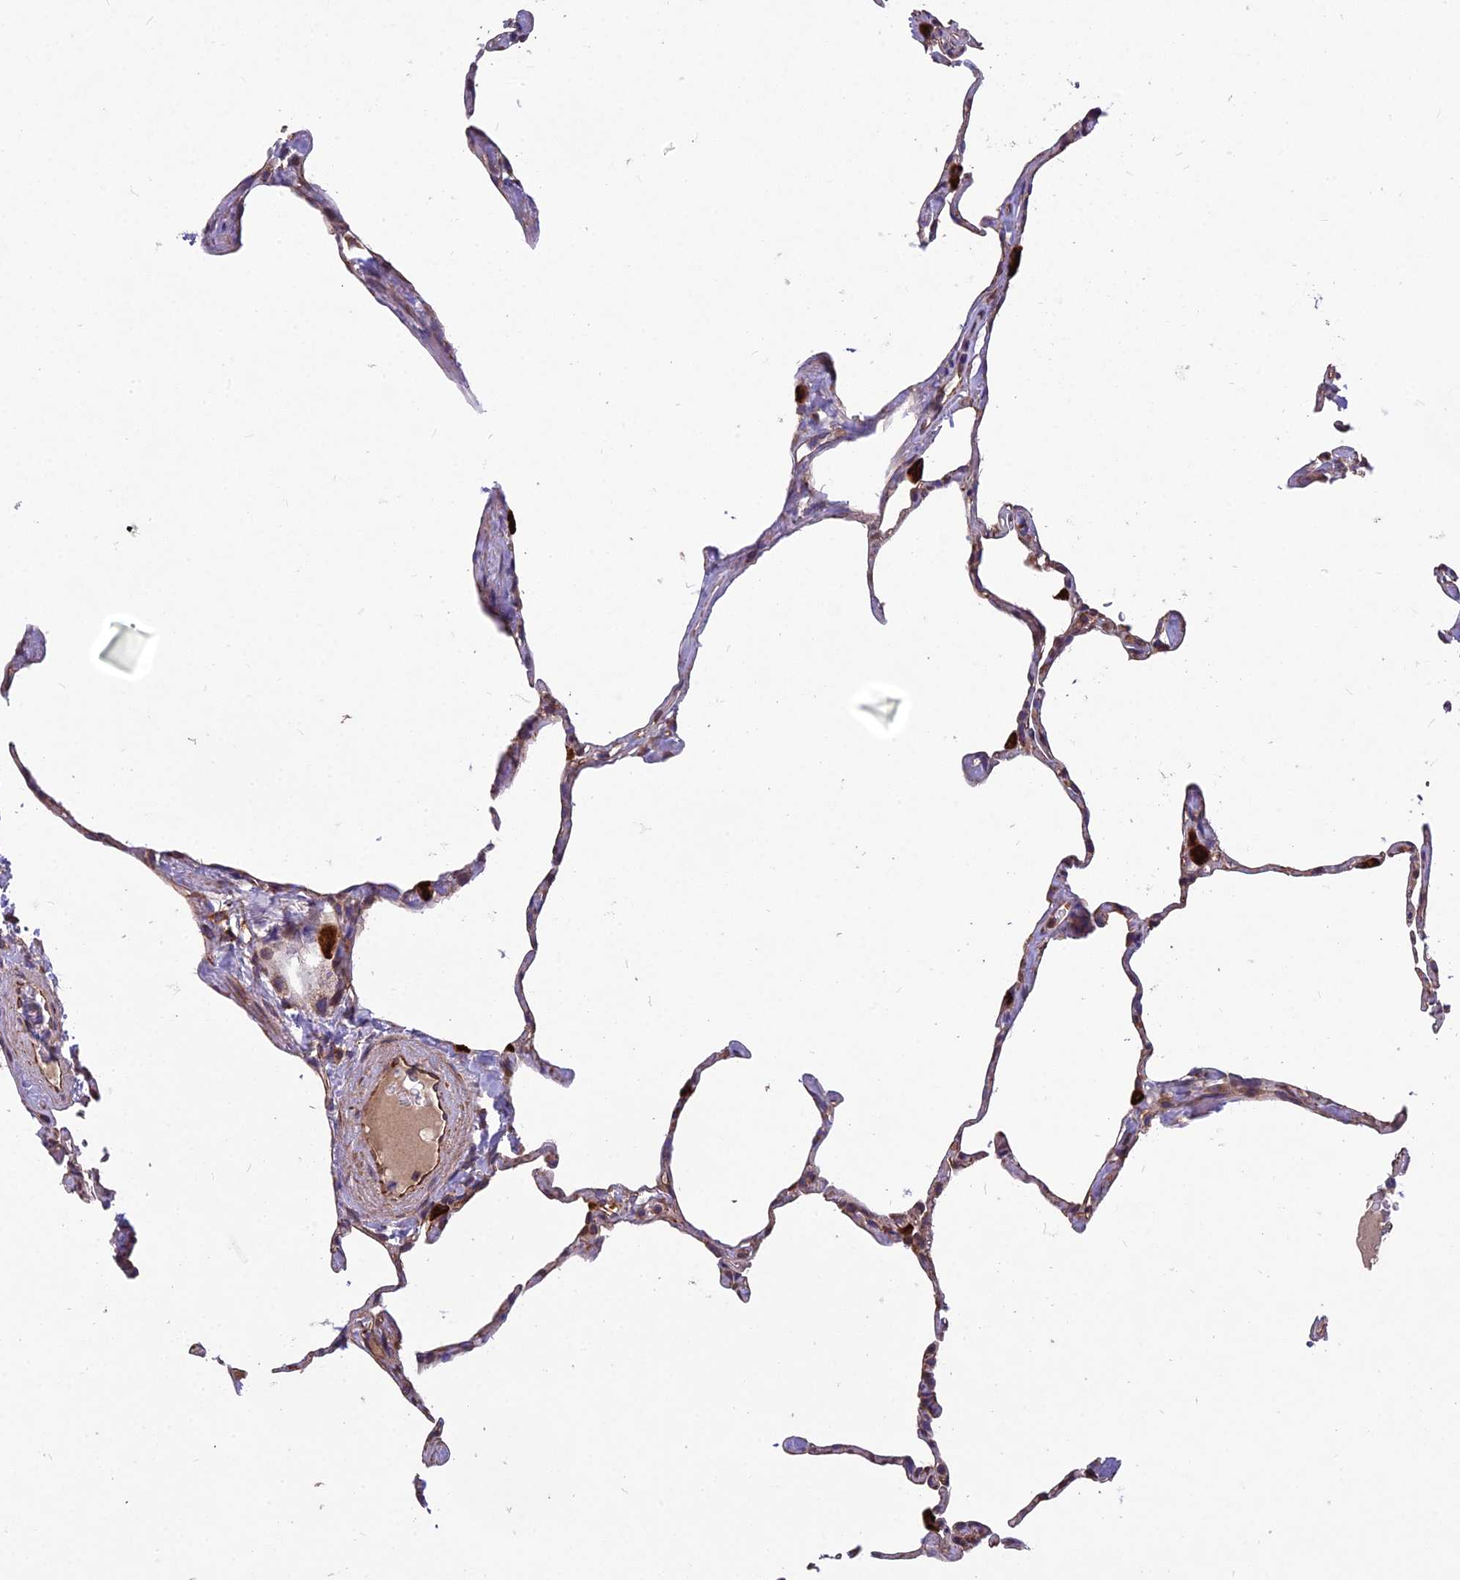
{"staining": {"intensity": "weak", "quantity": "25%-75%", "location": "cytoplasmic/membranous"}, "tissue": "lung", "cell_type": "Alveolar cells", "image_type": "normal", "snomed": [{"axis": "morphology", "description": "Normal tissue, NOS"}, {"axis": "topography", "description": "Lung"}], "caption": "IHC (DAB) staining of benign human lung demonstrates weak cytoplasmic/membranous protein expression in about 25%-75% of alveolar cells.", "gene": "SPDL1", "patient": {"sex": "male", "age": 65}}